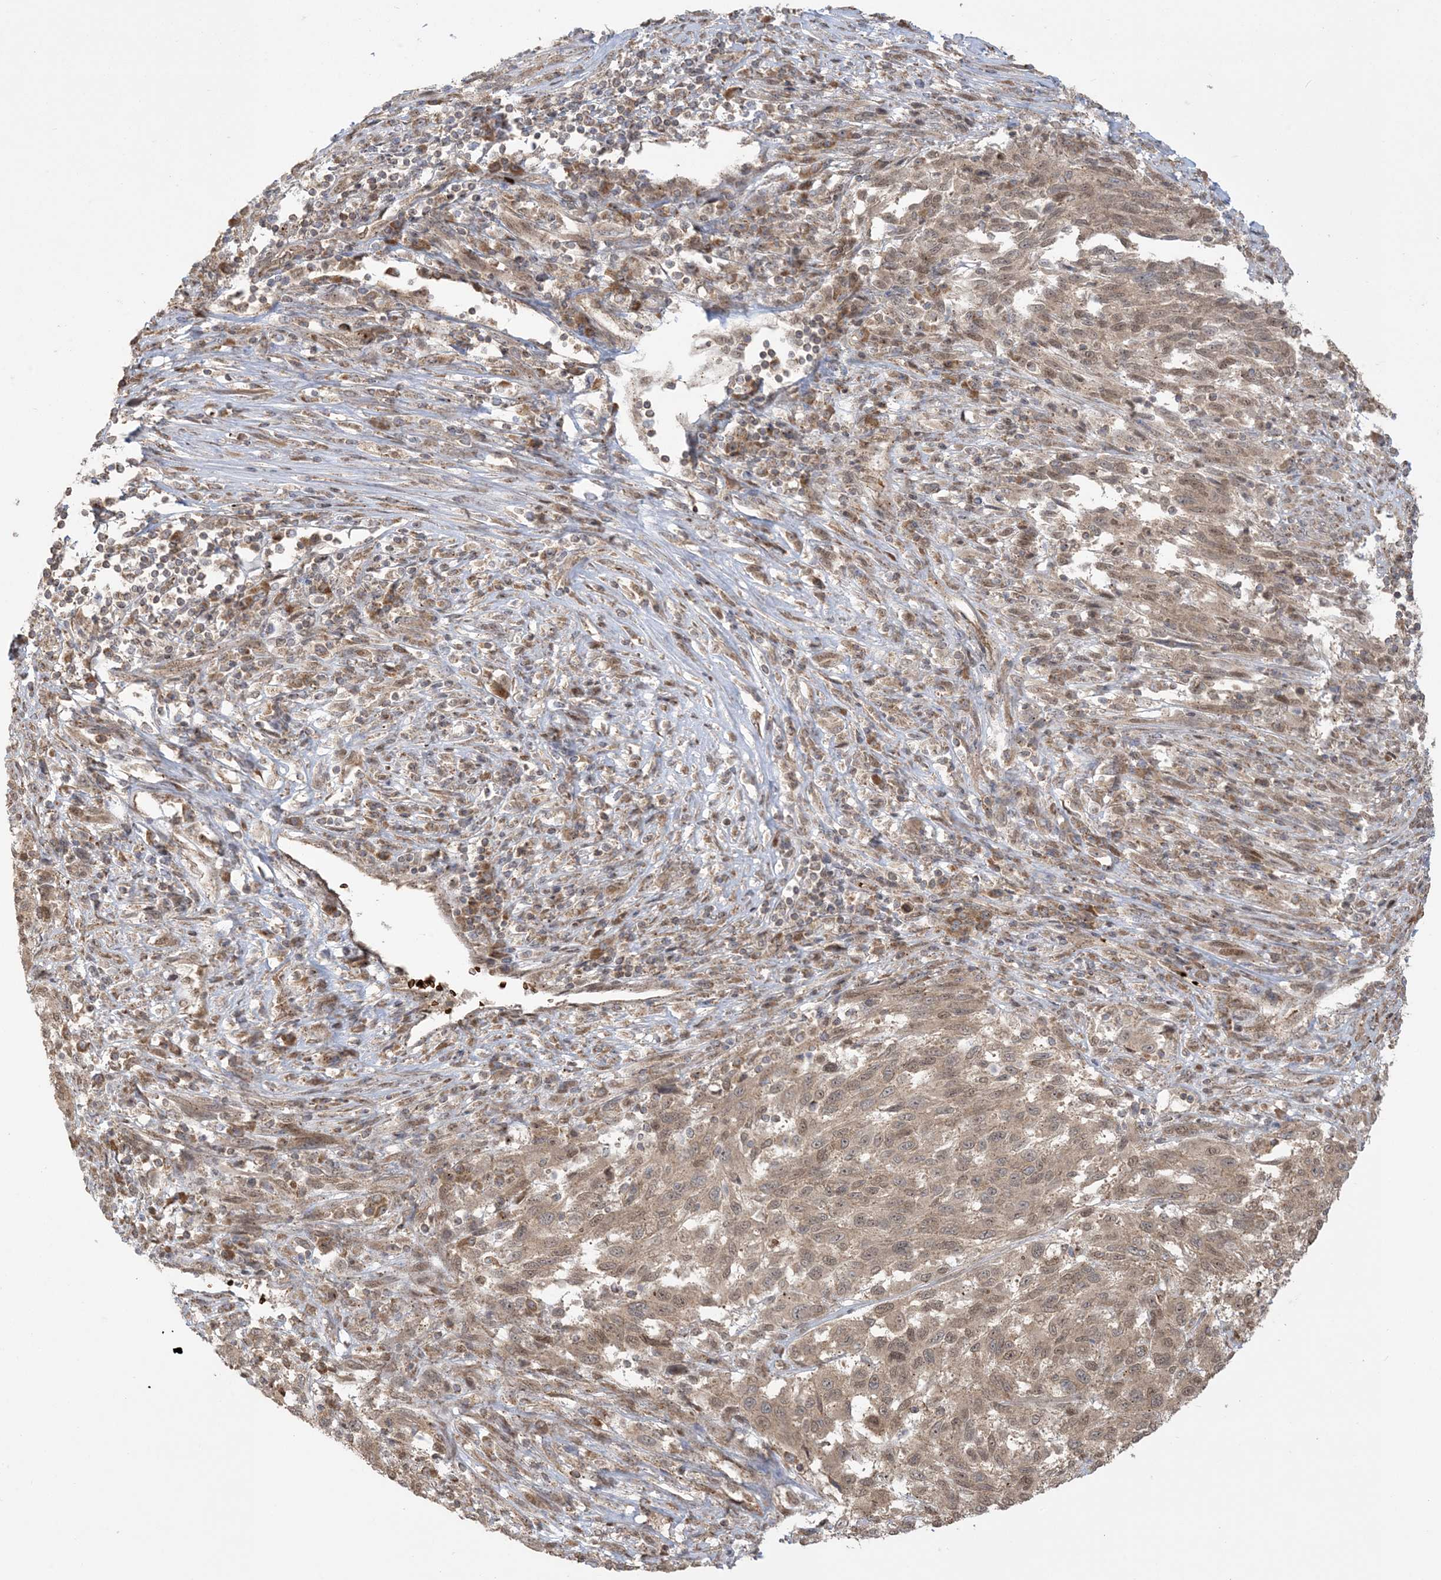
{"staining": {"intensity": "weak", "quantity": ">75%", "location": "cytoplasmic/membranous"}, "tissue": "melanoma", "cell_type": "Tumor cells", "image_type": "cancer", "snomed": [{"axis": "morphology", "description": "Malignant melanoma, Metastatic site"}, {"axis": "topography", "description": "Lymph node"}], "caption": "IHC (DAB) staining of melanoma shows weak cytoplasmic/membranous protein staining in approximately >75% of tumor cells. The protein is stained brown, and the nuclei are stained in blue (DAB (3,3'-diaminobenzidine) IHC with brightfield microscopy, high magnification).", "gene": "ABCF3", "patient": {"sex": "male", "age": 61}}